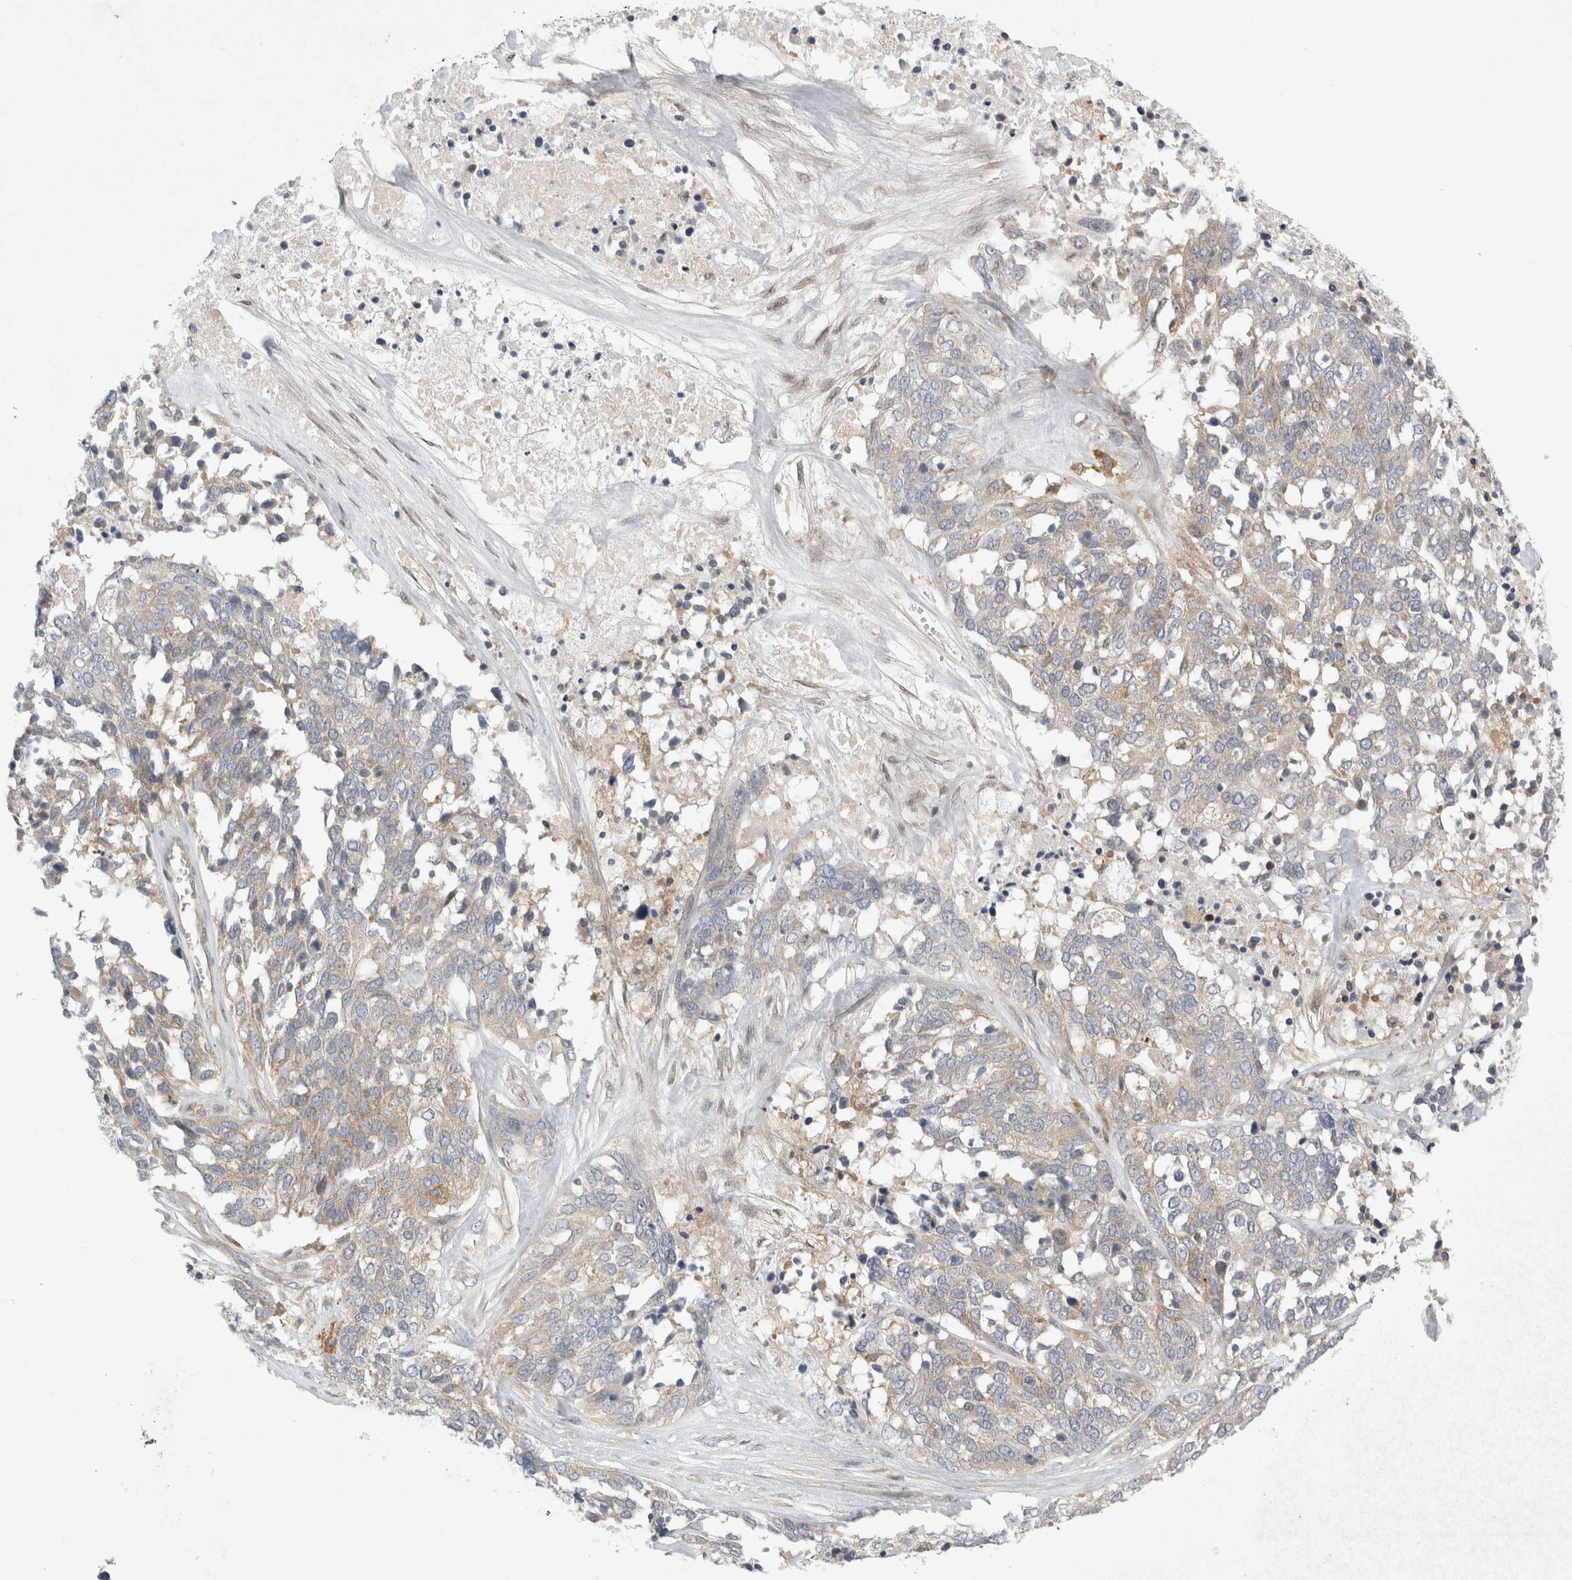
{"staining": {"intensity": "weak", "quantity": ">75%", "location": "cytoplasmic/membranous"}, "tissue": "ovarian cancer", "cell_type": "Tumor cells", "image_type": "cancer", "snomed": [{"axis": "morphology", "description": "Cystadenocarcinoma, serous, NOS"}, {"axis": "topography", "description": "Ovary"}], "caption": "An IHC micrograph of tumor tissue is shown. Protein staining in brown shows weak cytoplasmic/membranous positivity in ovarian cancer within tumor cells.", "gene": "CDCA7L", "patient": {"sex": "female", "age": 44}}